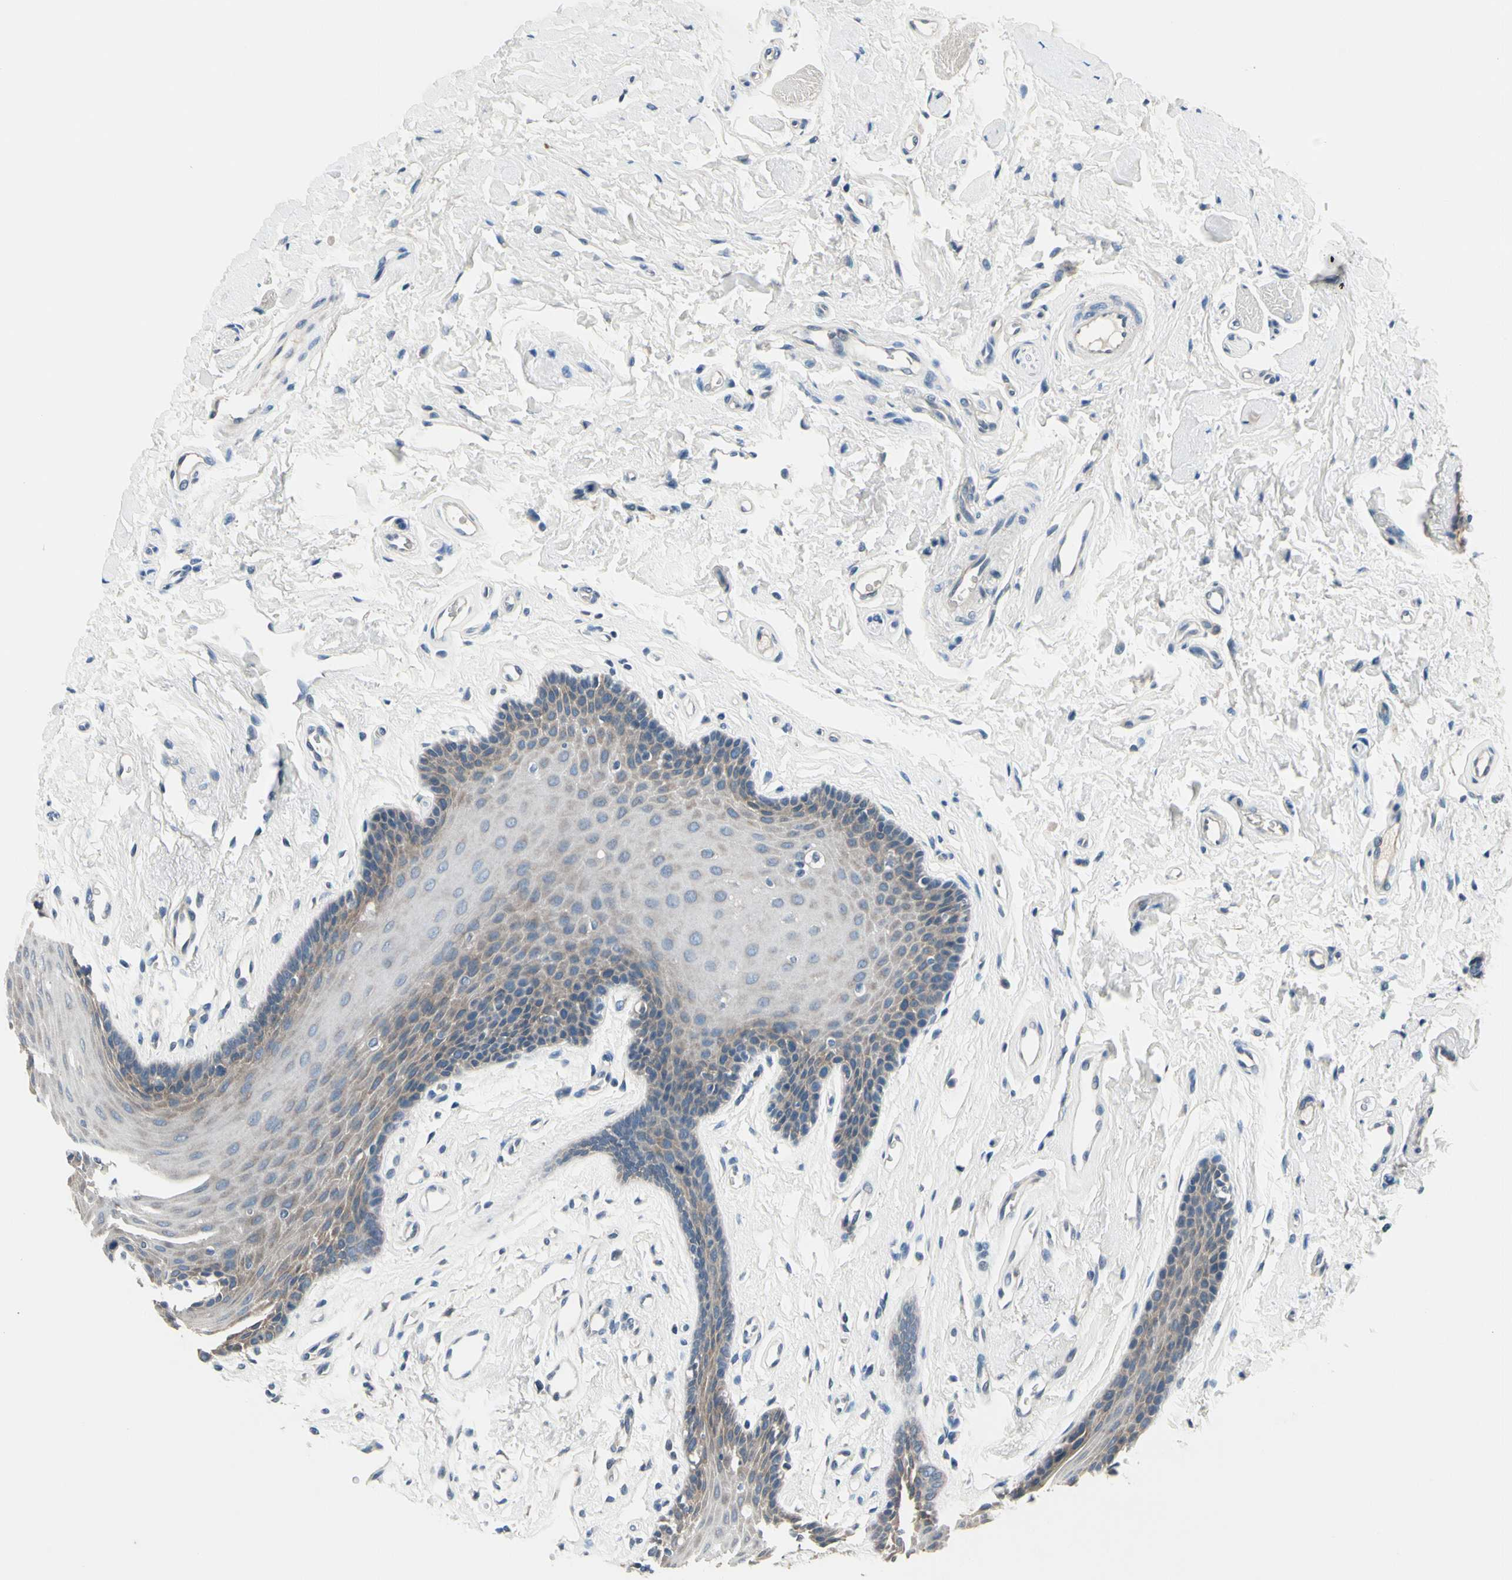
{"staining": {"intensity": "weak", "quantity": "25%-75%", "location": "cytoplasmic/membranous"}, "tissue": "oral mucosa", "cell_type": "Squamous epithelial cells", "image_type": "normal", "snomed": [{"axis": "morphology", "description": "Normal tissue, NOS"}, {"axis": "topography", "description": "Oral tissue"}], "caption": "Oral mucosa stained with DAB immunohistochemistry (IHC) demonstrates low levels of weak cytoplasmic/membranous positivity in approximately 25%-75% of squamous epithelial cells. Using DAB (brown) and hematoxylin (blue) stains, captured at high magnification using brightfield microscopy.", "gene": "SELENOK", "patient": {"sex": "male", "age": 62}}